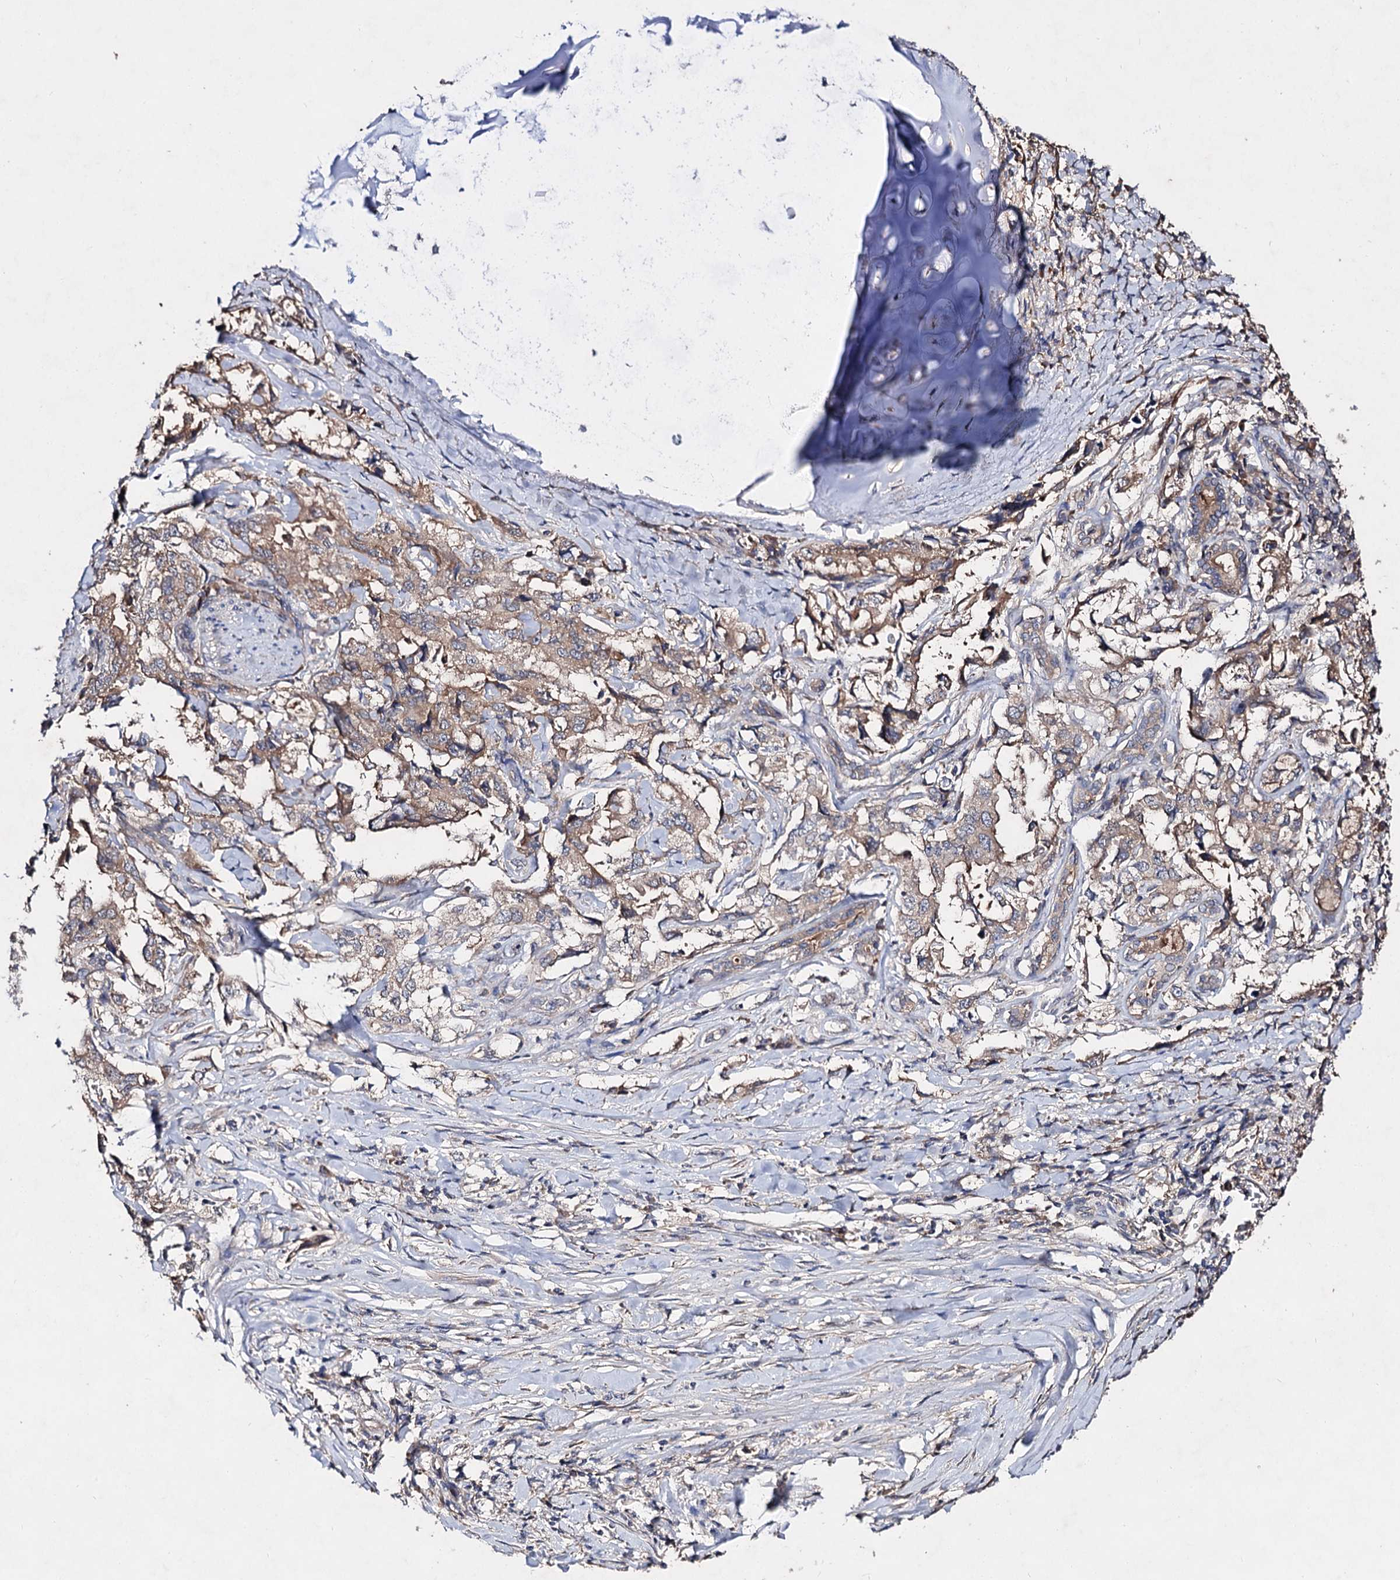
{"staining": {"intensity": "moderate", "quantity": ">75%", "location": "cytoplasmic/membranous"}, "tissue": "lung cancer", "cell_type": "Tumor cells", "image_type": "cancer", "snomed": [{"axis": "morphology", "description": "Adenocarcinoma, NOS"}, {"axis": "topography", "description": "Lung"}], "caption": "Immunohistochemistry (DAB) staining of lung adenocarcinoma displays moderate cytoplasmic/membranous protein positivity in about >75% of tumor cells.", "gene": "ARFIP2", "patient": {"sex": "female", "age": 51}}